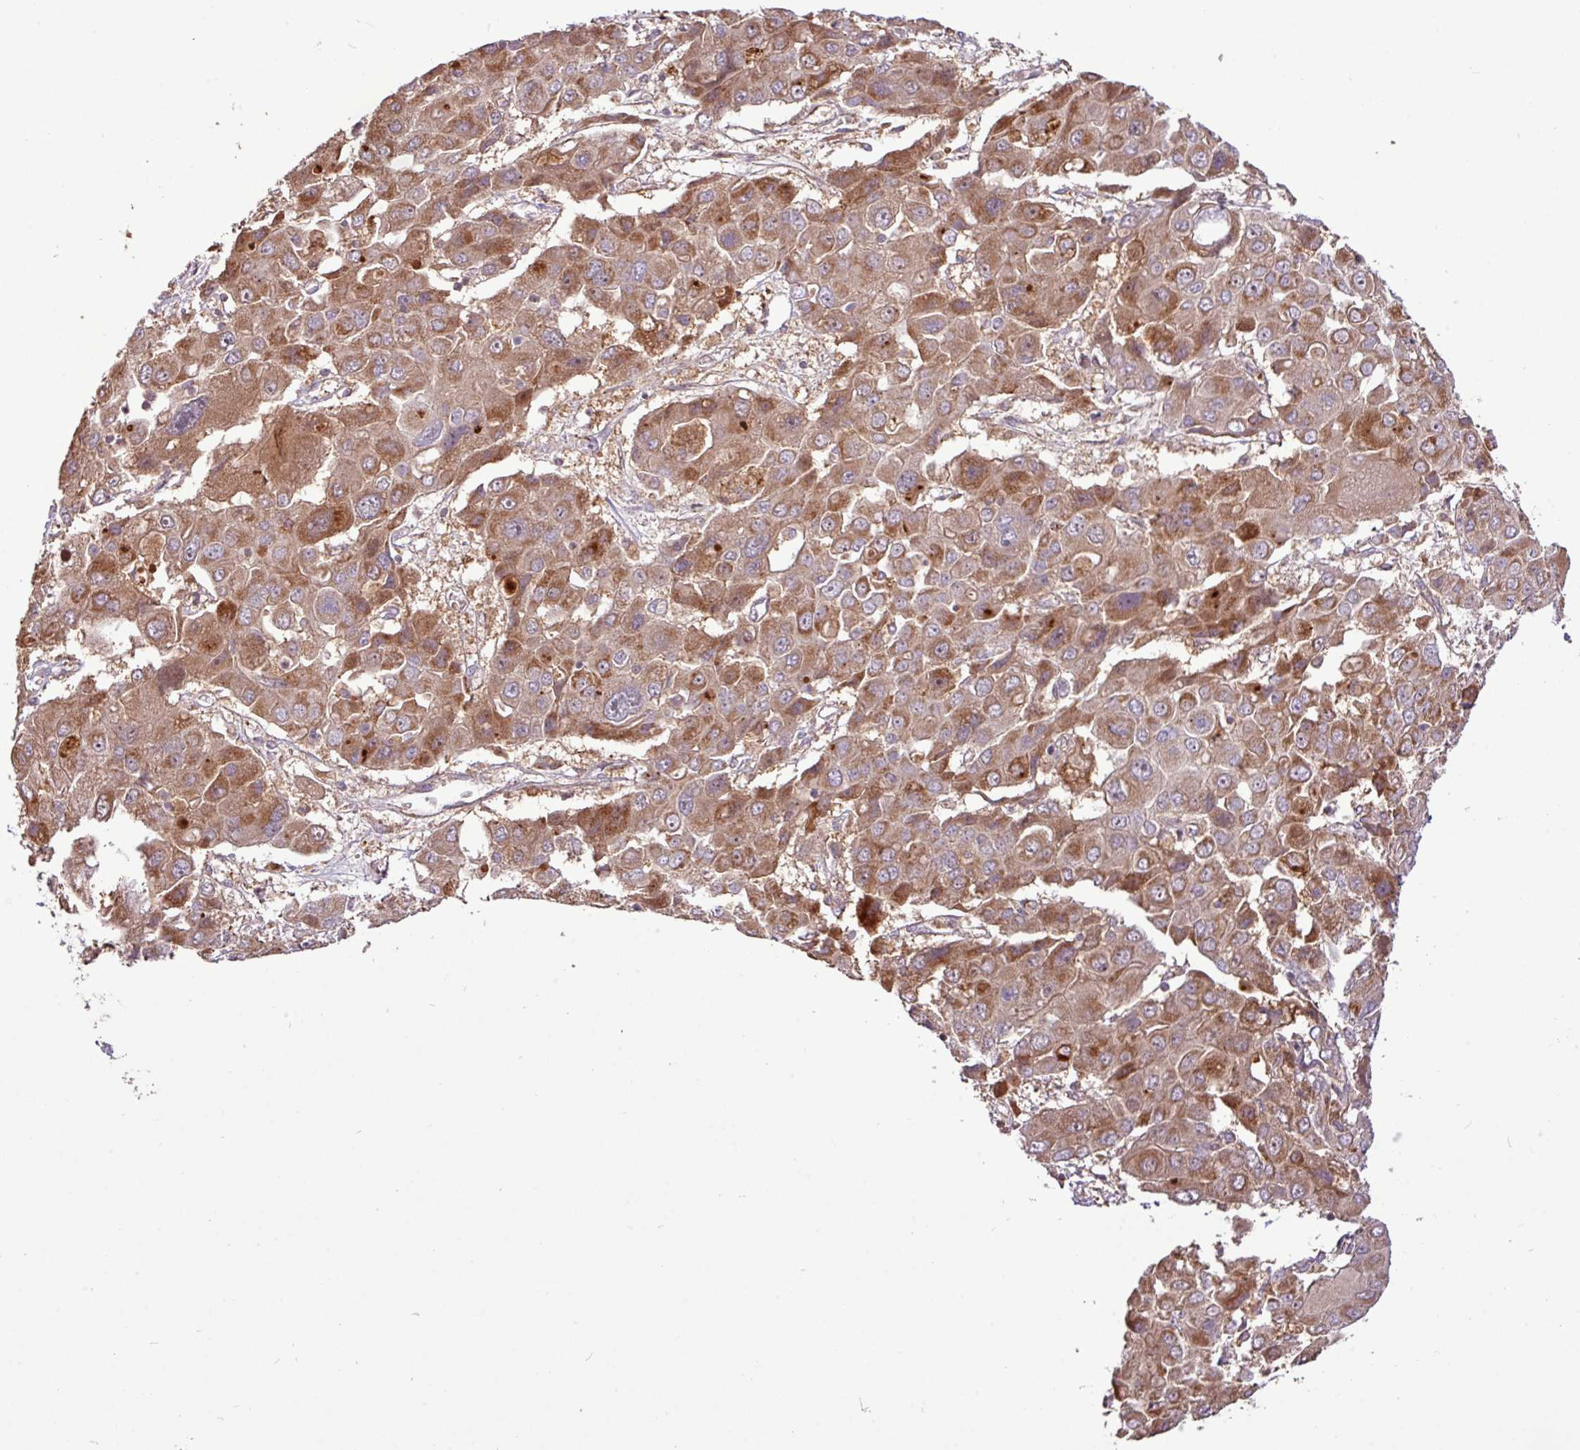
{"staining": {"intensity": "moderate", "quantity": ">75%", "location": "cytoplasmic/membranous"}, "tissue": "liver cancer", "cell_type": "Tumor cells", "image_type": "cancer", "snomed": [{"axis": "morphology", "description": "Cholangiocarcinoma"}, {"axis": "topography", "description": "Liver"}], "caption": "The photomicrograph shows immunohistochemical staining of liver cancer. There is moderate cytoplasmic/membranous expression is seen in about >75% of tumor cells. Nuclei are stained in blue.", "gene": "YPEL3", "patient": {"sex": "male", "age": 67}}